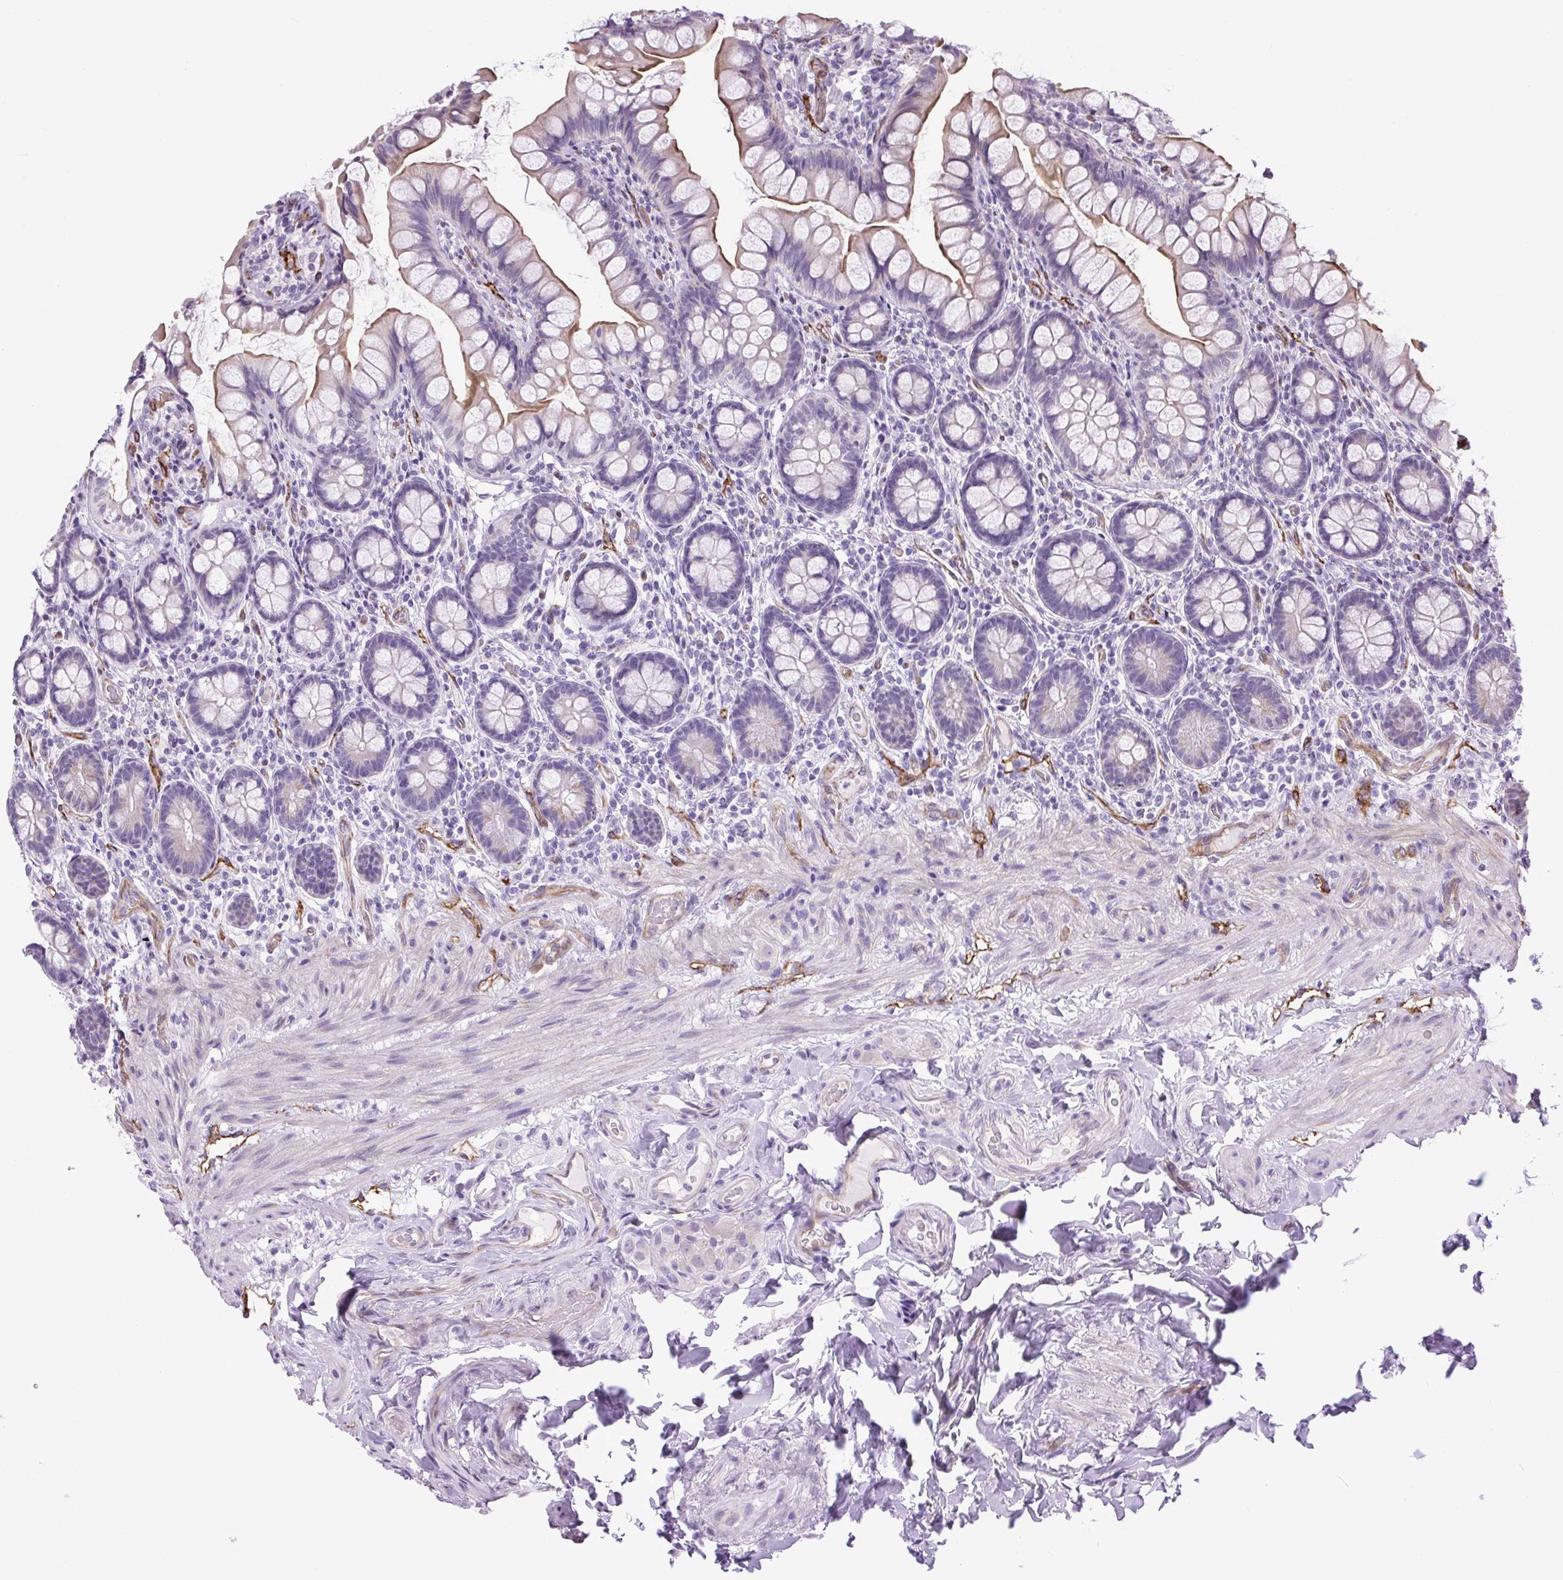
{"staining": {"intensity": "moderate", "quantity": "25%-75%", "location": "cytoplasmic/membranous"}, "tissue": "small intestine", "cell_type": "Glandular cells", "image_type": "normal", "snomed": [{"axis": "morphology", "description": "Normal tissue, NOS"}, {"axis": "topography", "description": "Small intestine"}], "caption": "Protein expression analysis of benign human small intestine reveals moderate cytoplasmic/membranous staining in about 25%-75% of glandular cells. (IHC, brightfield microscopy, high magnification).", "gene": "RNASE10", "patient": {"sex": "male", "age": 70}}